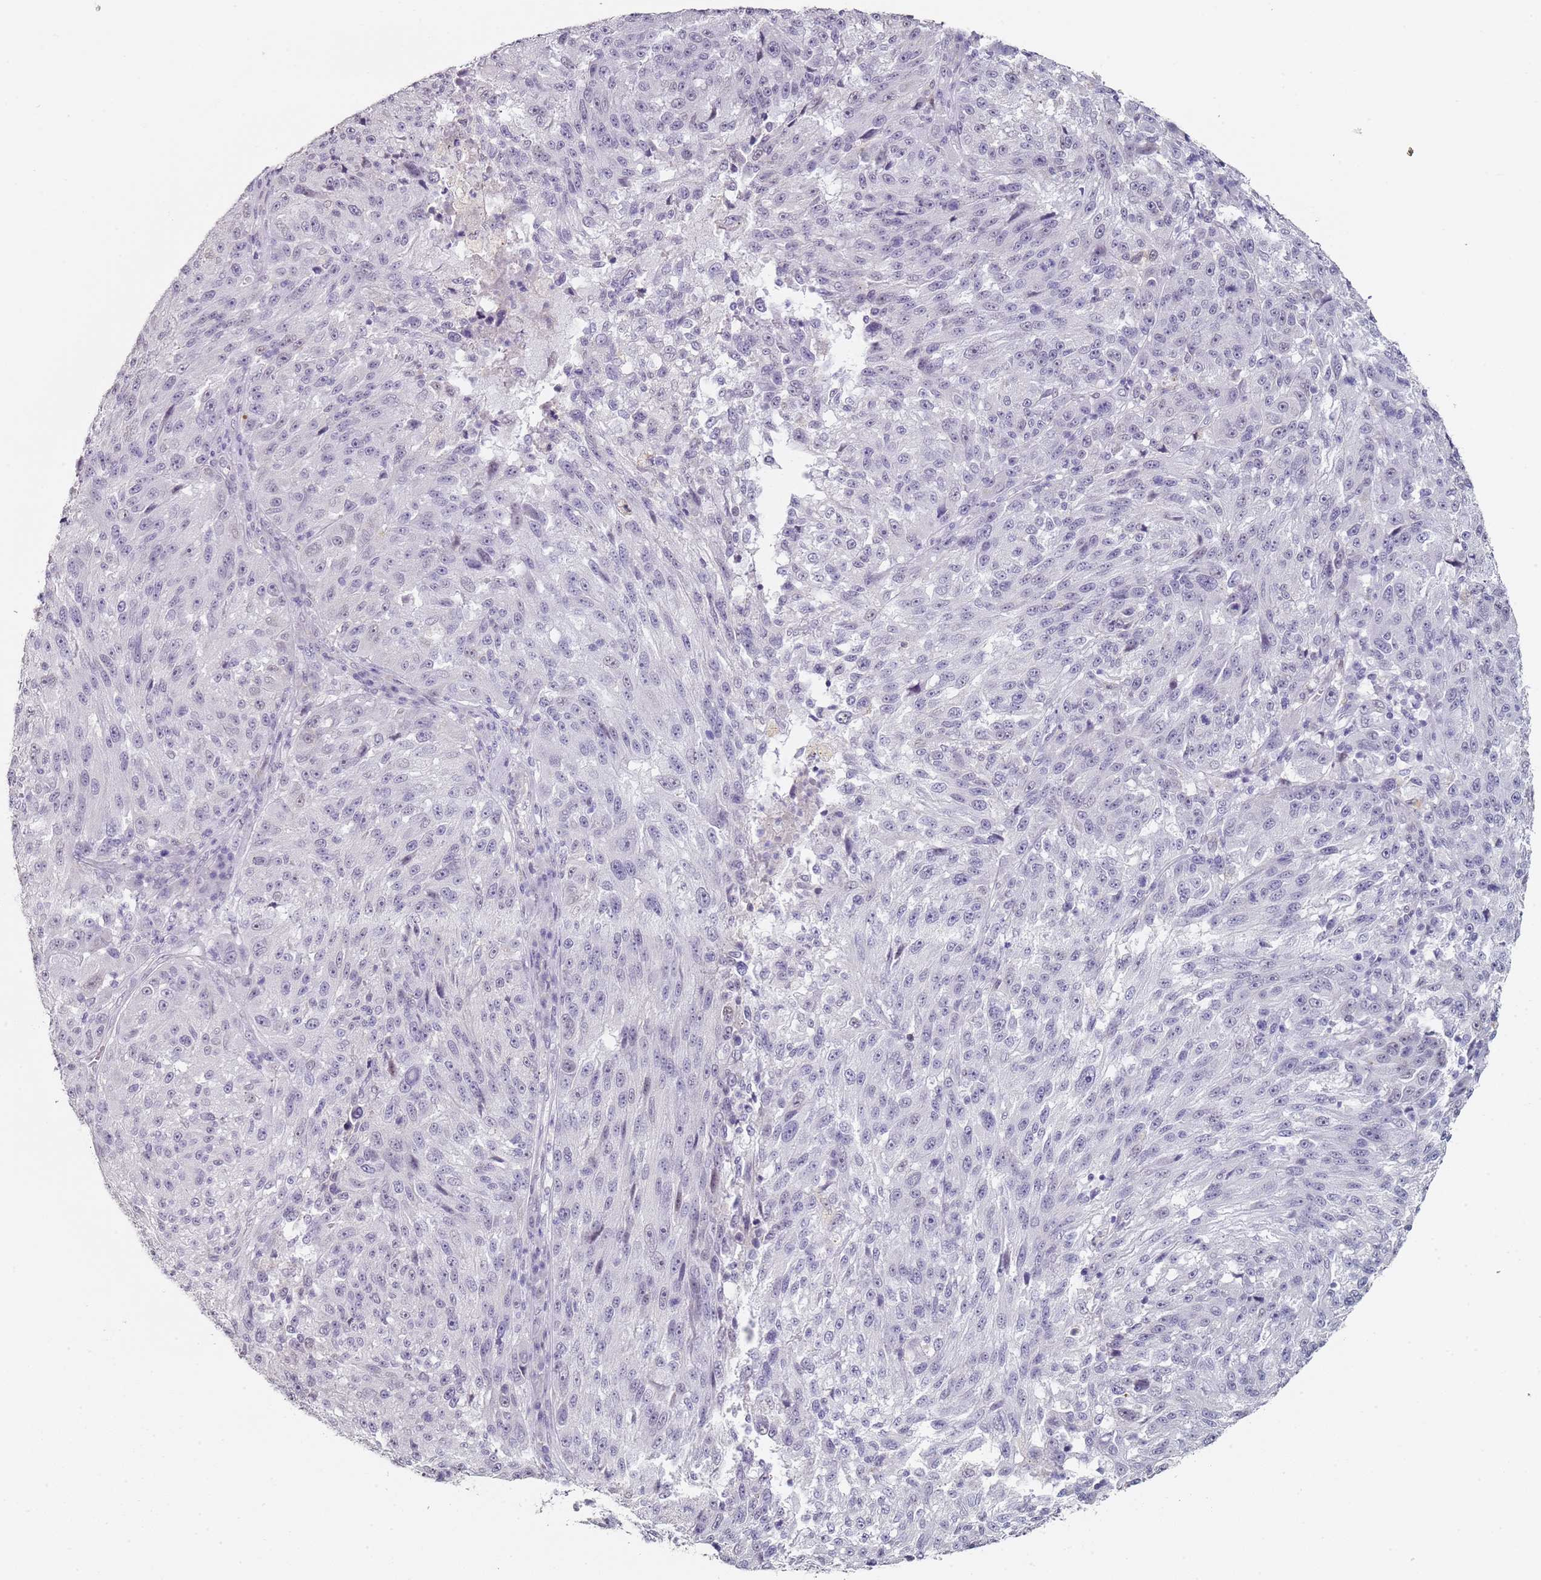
{"staining": {"intensity": "negative", "quantity": "none", "location": "none"}, "tissue": "melanoma", "cell_type": "Tumor cells", "image_type": "cancer", "snomed": [{"axis": "morphology", "description": "Malignant melanoma, NOS"}, {"axis": "topography", "description": "Skin"}], "caption": "An image of human malignant melanoma is negative for staining in tumor cells. Nuclei are stained in blue.", "gene": "DNAH11", "patient": {"sex": "male", "age": 53}}